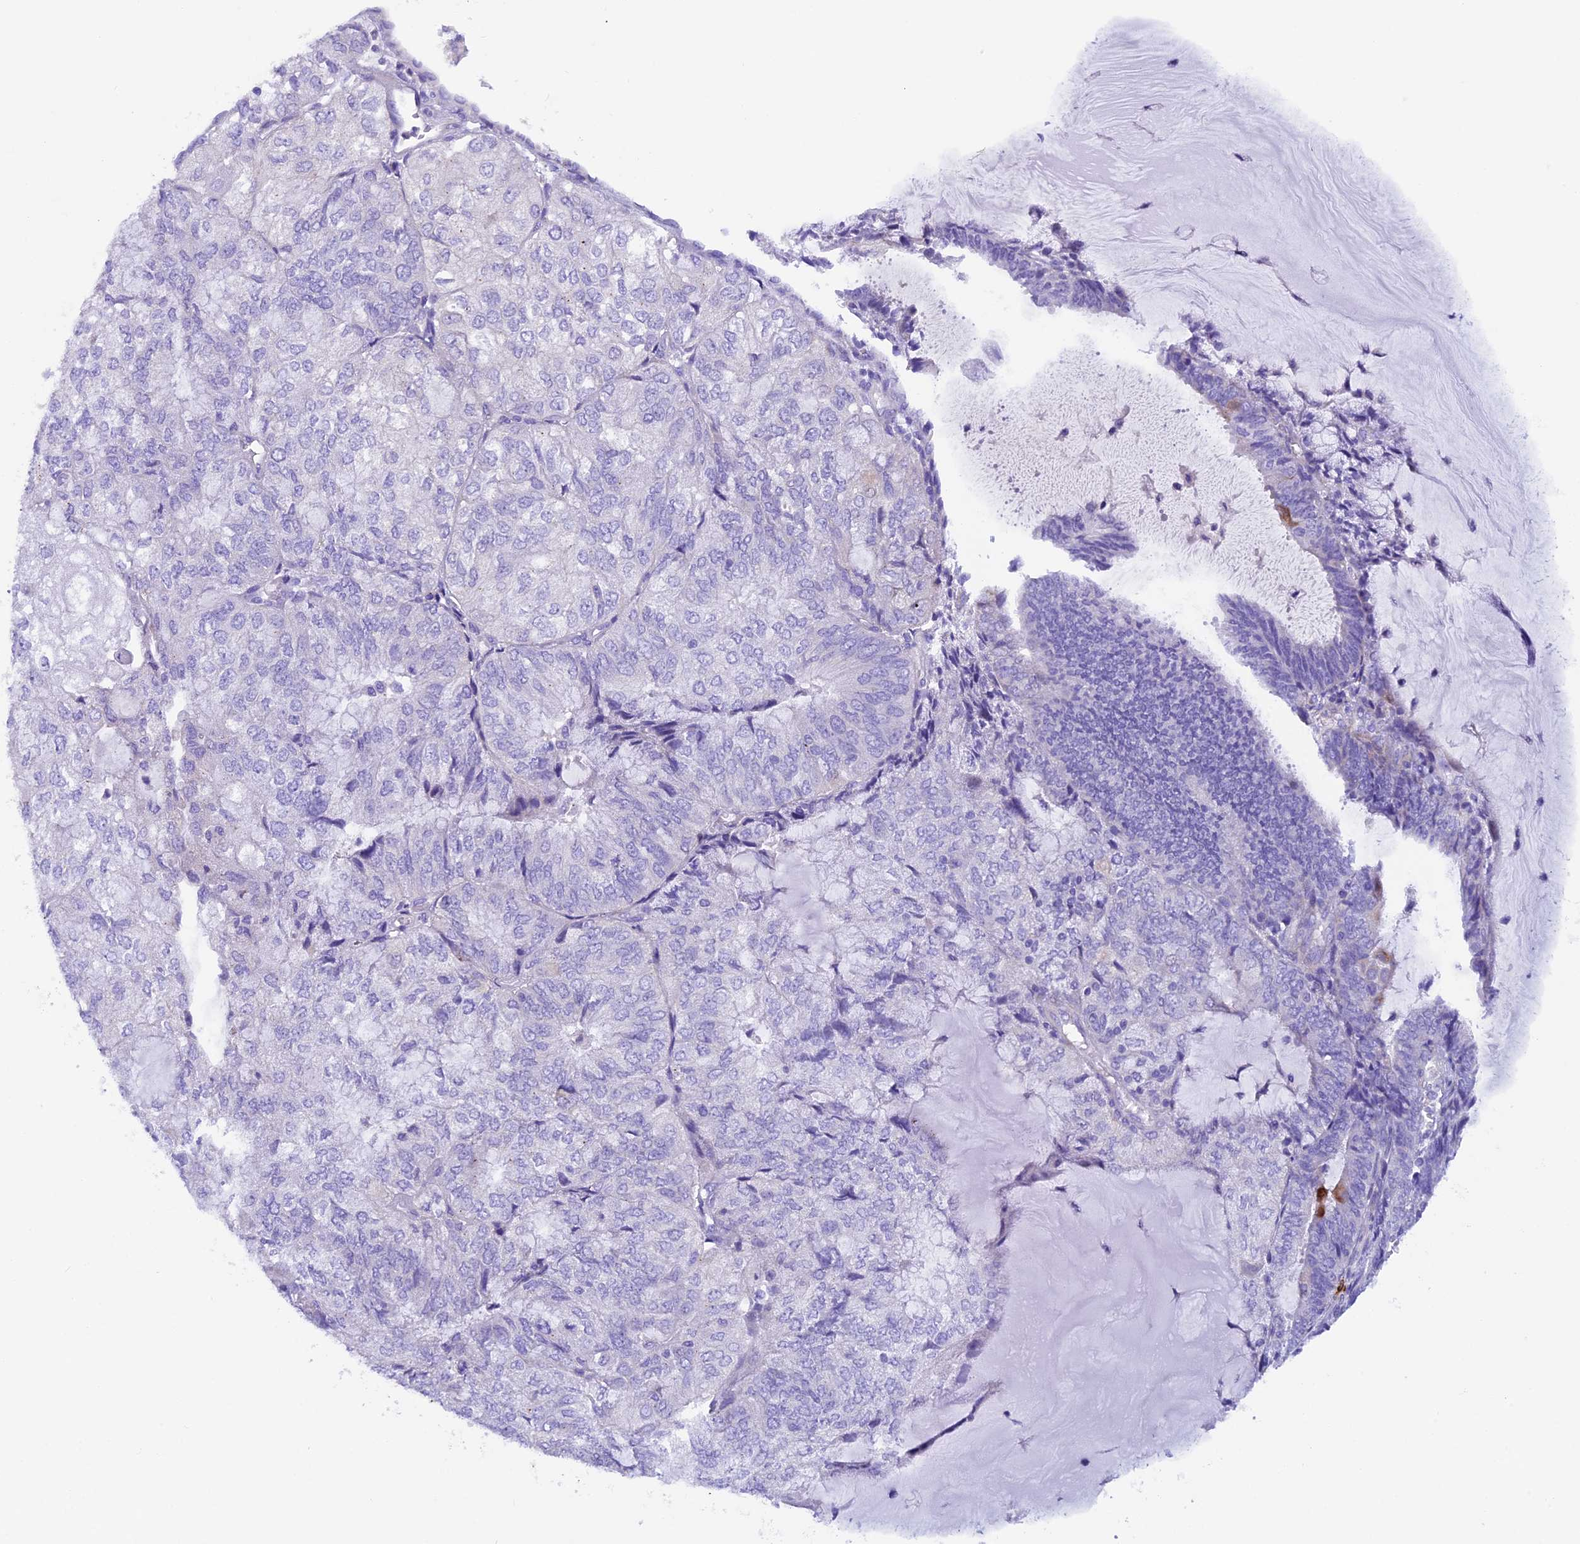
{"staining": {"intensity": "negative", "quantity": "none", "location": "none"}, "tissue": "endometrial cancer", "cell_type": "Tumor cells", "image_type": "cancer", "snomed": [{"axis": "morphology", "description": "Adenocarcinoma, NOS"}, {"axis": "topography", "description": "Endometrium"}], "caption": "DAB (3,3'-diaminobenzidine) immunohistochemical staining of endometrial adenocarcinoma exhibits no significant positivity in tumor cells. The staining is performed using DAB brown chromogen with nuclei counter-stained in using hematoxylin.", "gene": "RTTN", "patient": {"sex": "female", "age": 81}}